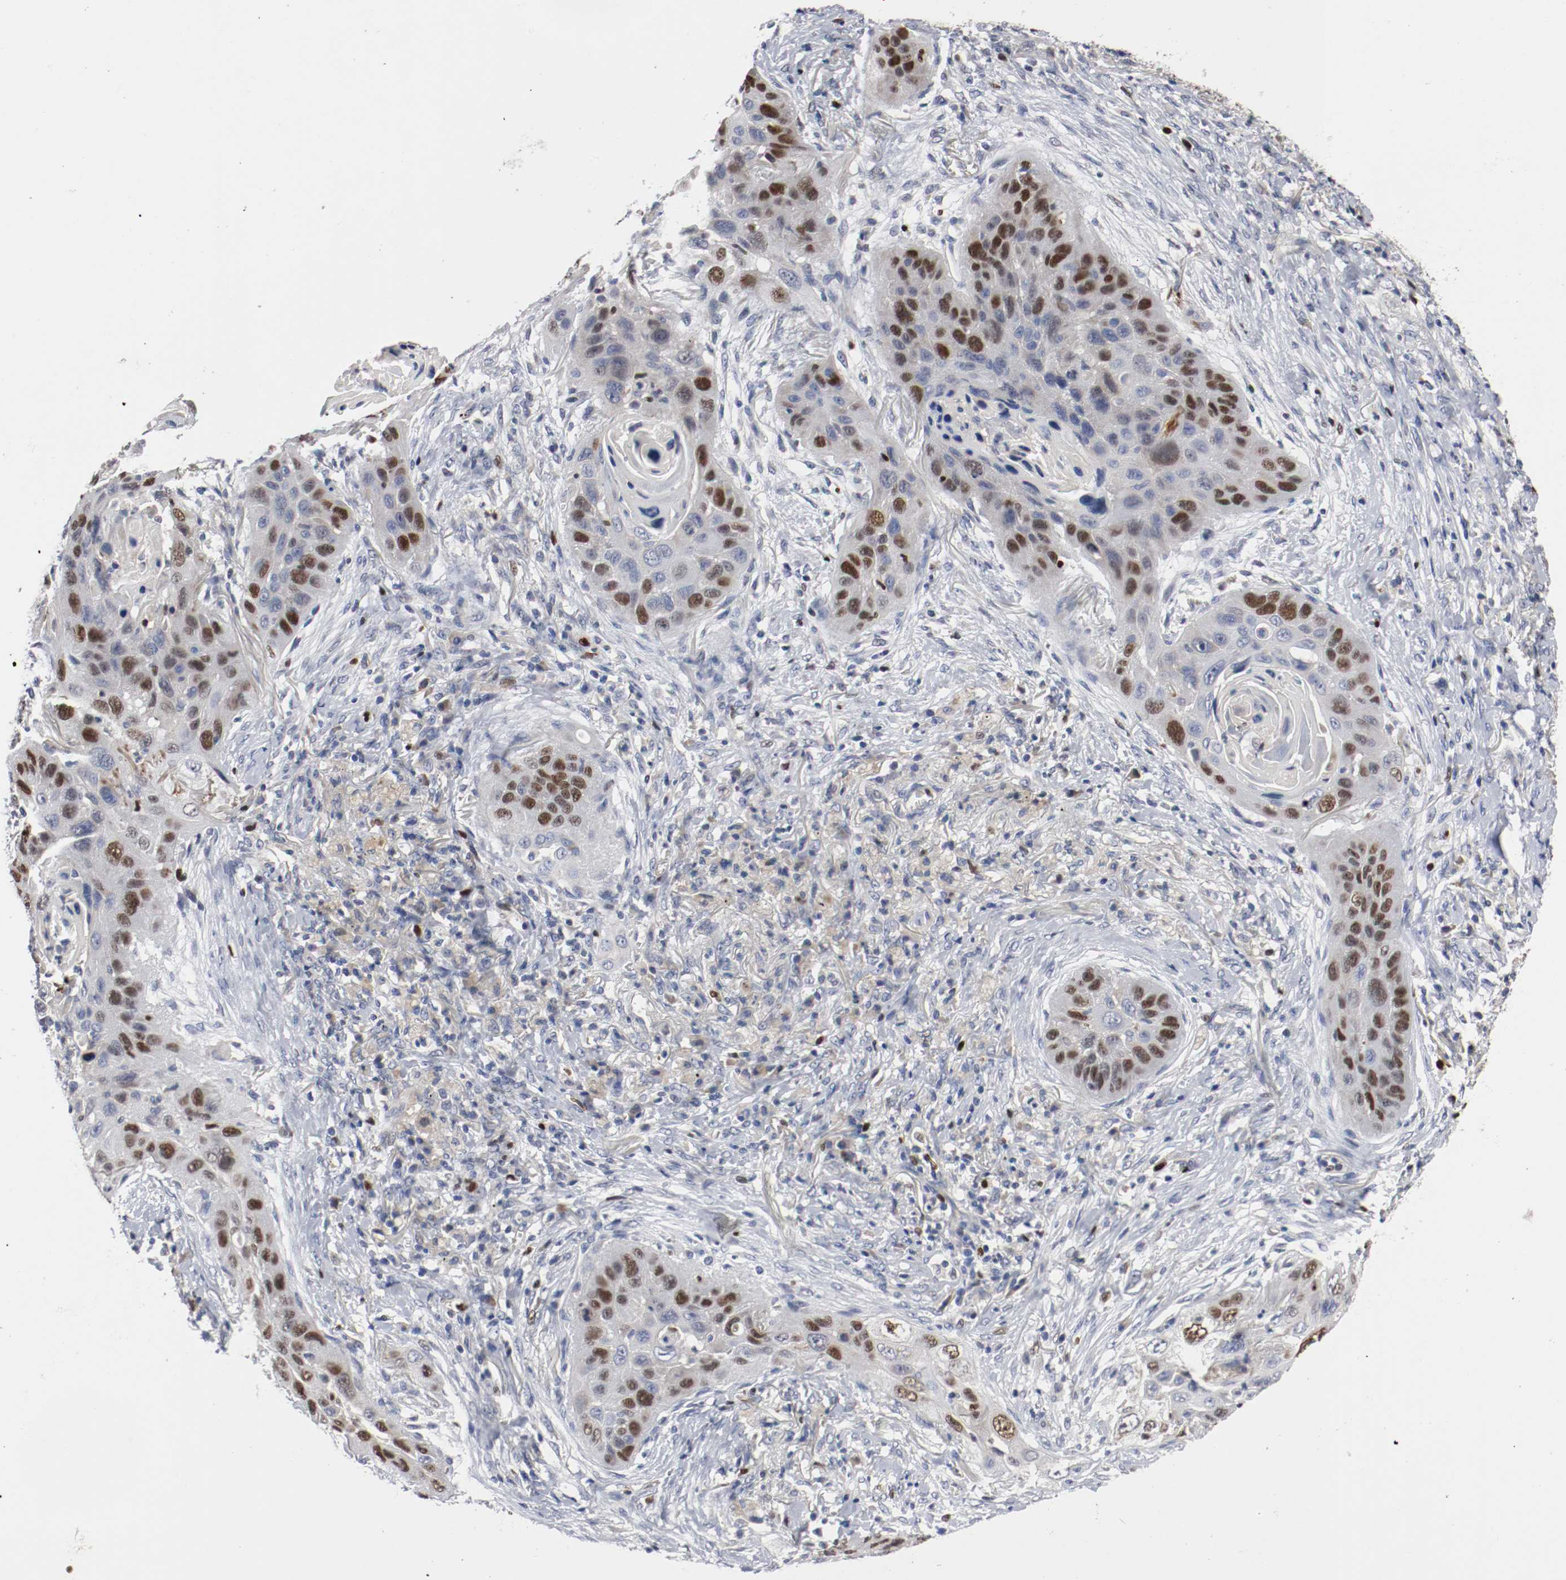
{"staining": {"intensity": "strong", "quantity": "25%-75%", "location": "nuclear"}, "tissue": "lung cancer", "cell_type": "Tumor cells", "image_type": "cancer", "snomed": [{"axis": "morphology", "description": "Squamous cell carcinoma, NOS"}, {"axis": "topography", "description": "Lung"}], "caption": "Immunohistochemistry (IHC) of squamous cell carcinoma (lung) displays high levels of strong nuclear positivity in about 25%-75% of tumor cells.", "gene": "MCM6", "patient": {"sex": "female", "age": 67}}